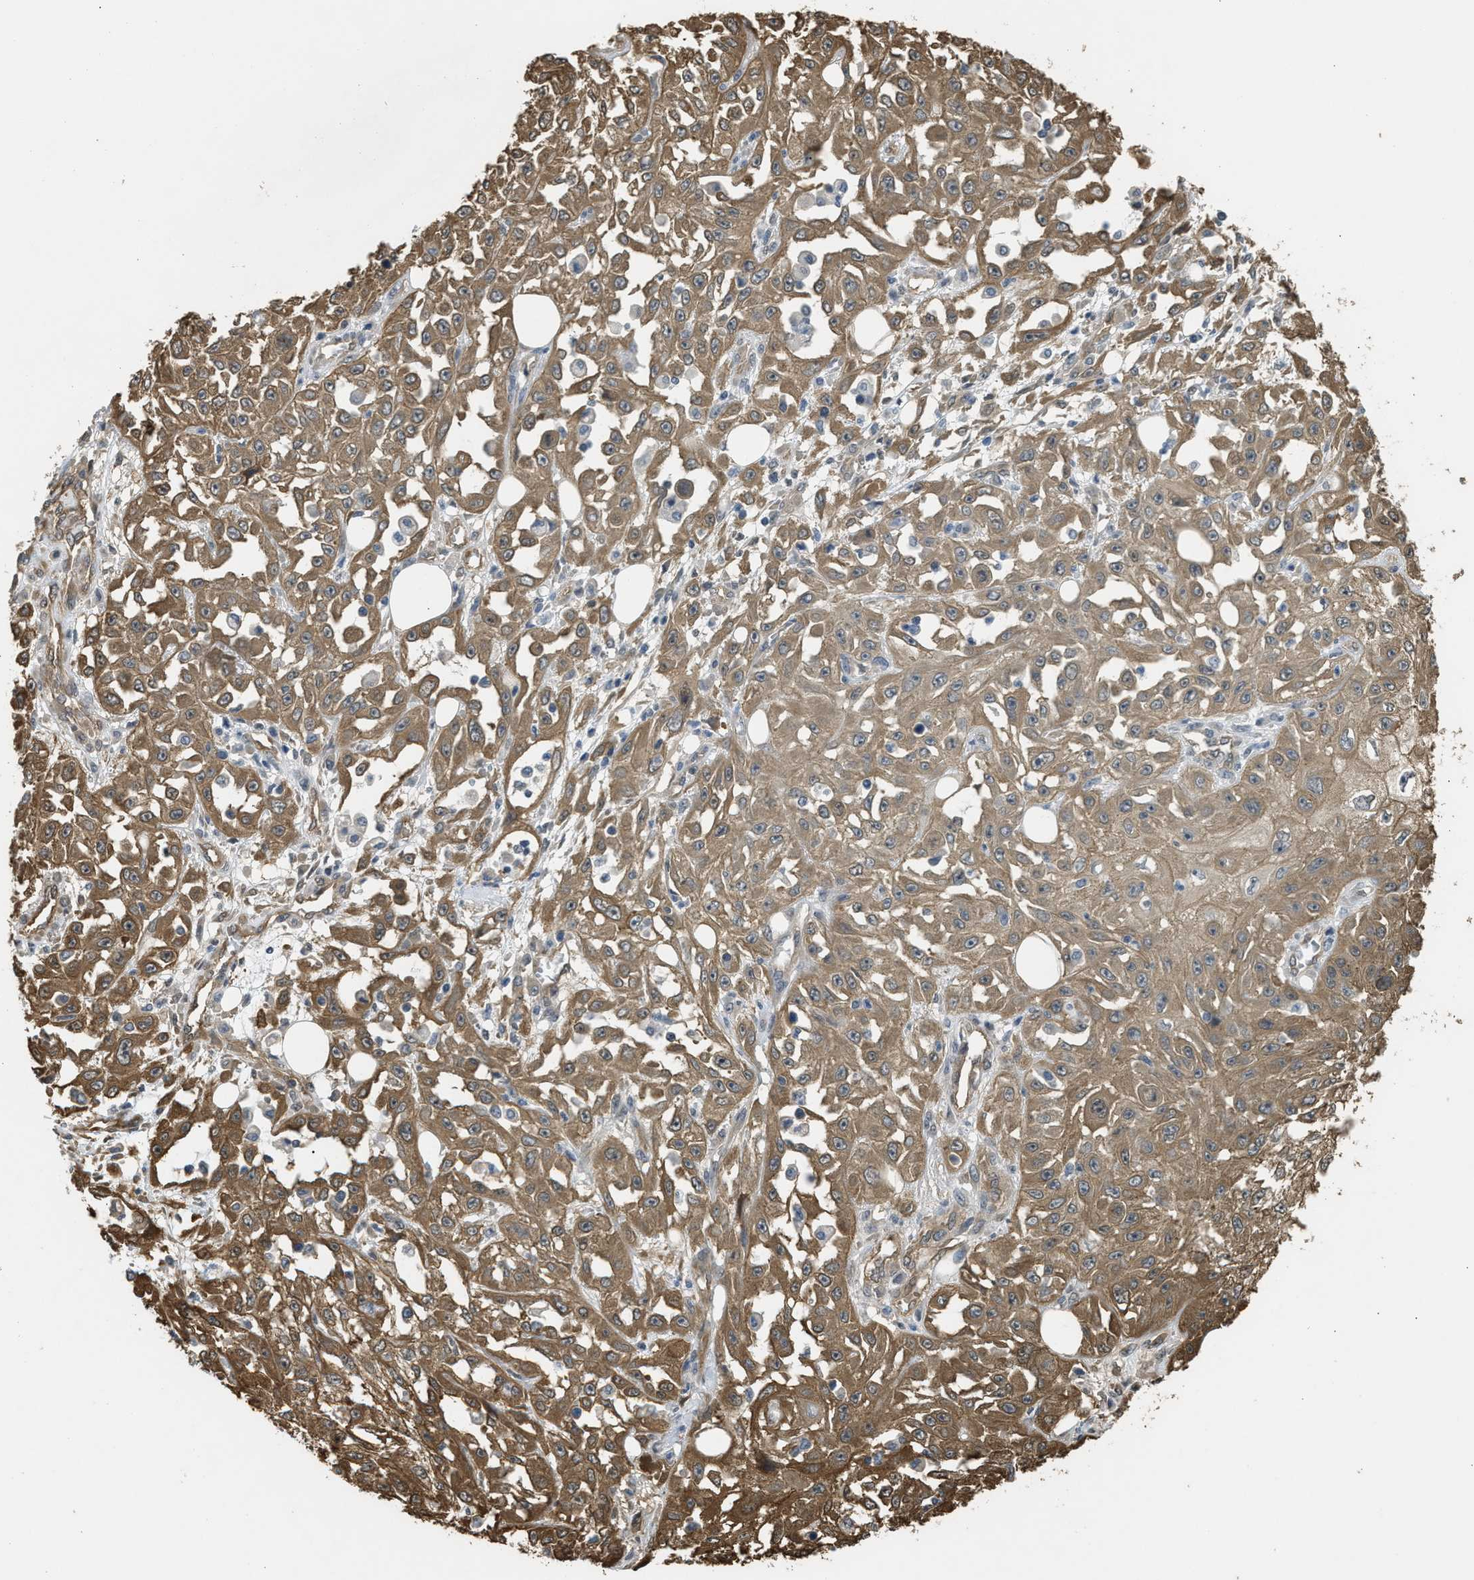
{"staining": {"intensity": "moderate", "quantity": ">75%", "location": "cytoplasmic/membranous"}, "tissue": "skin cancer", "cell_type": "Tumor cells", "image_type": "cancer", "snomed": [{"axis": "morphology", "description": "Squamous cell carcinoma, NOS"}, {"axis": "morphology", "description": "Squamous cell carcinoma, metastatic, NOS"}, {"axis": "topography", "description": "Skin"}, {"axis": "topography", "description": "Lymph node"}], "caption": "A brown stain shows moderate cytoplasmic/membranous staining of a protein in skin cancer tumor cells. The staining was performed using DAB to visualize the protein expression in brown, while the nuclei were stained in blue with hematoxylin (Magnification: 20x).", "gene": "BAG3", "patient": {"sex": "male", "age": 75}}